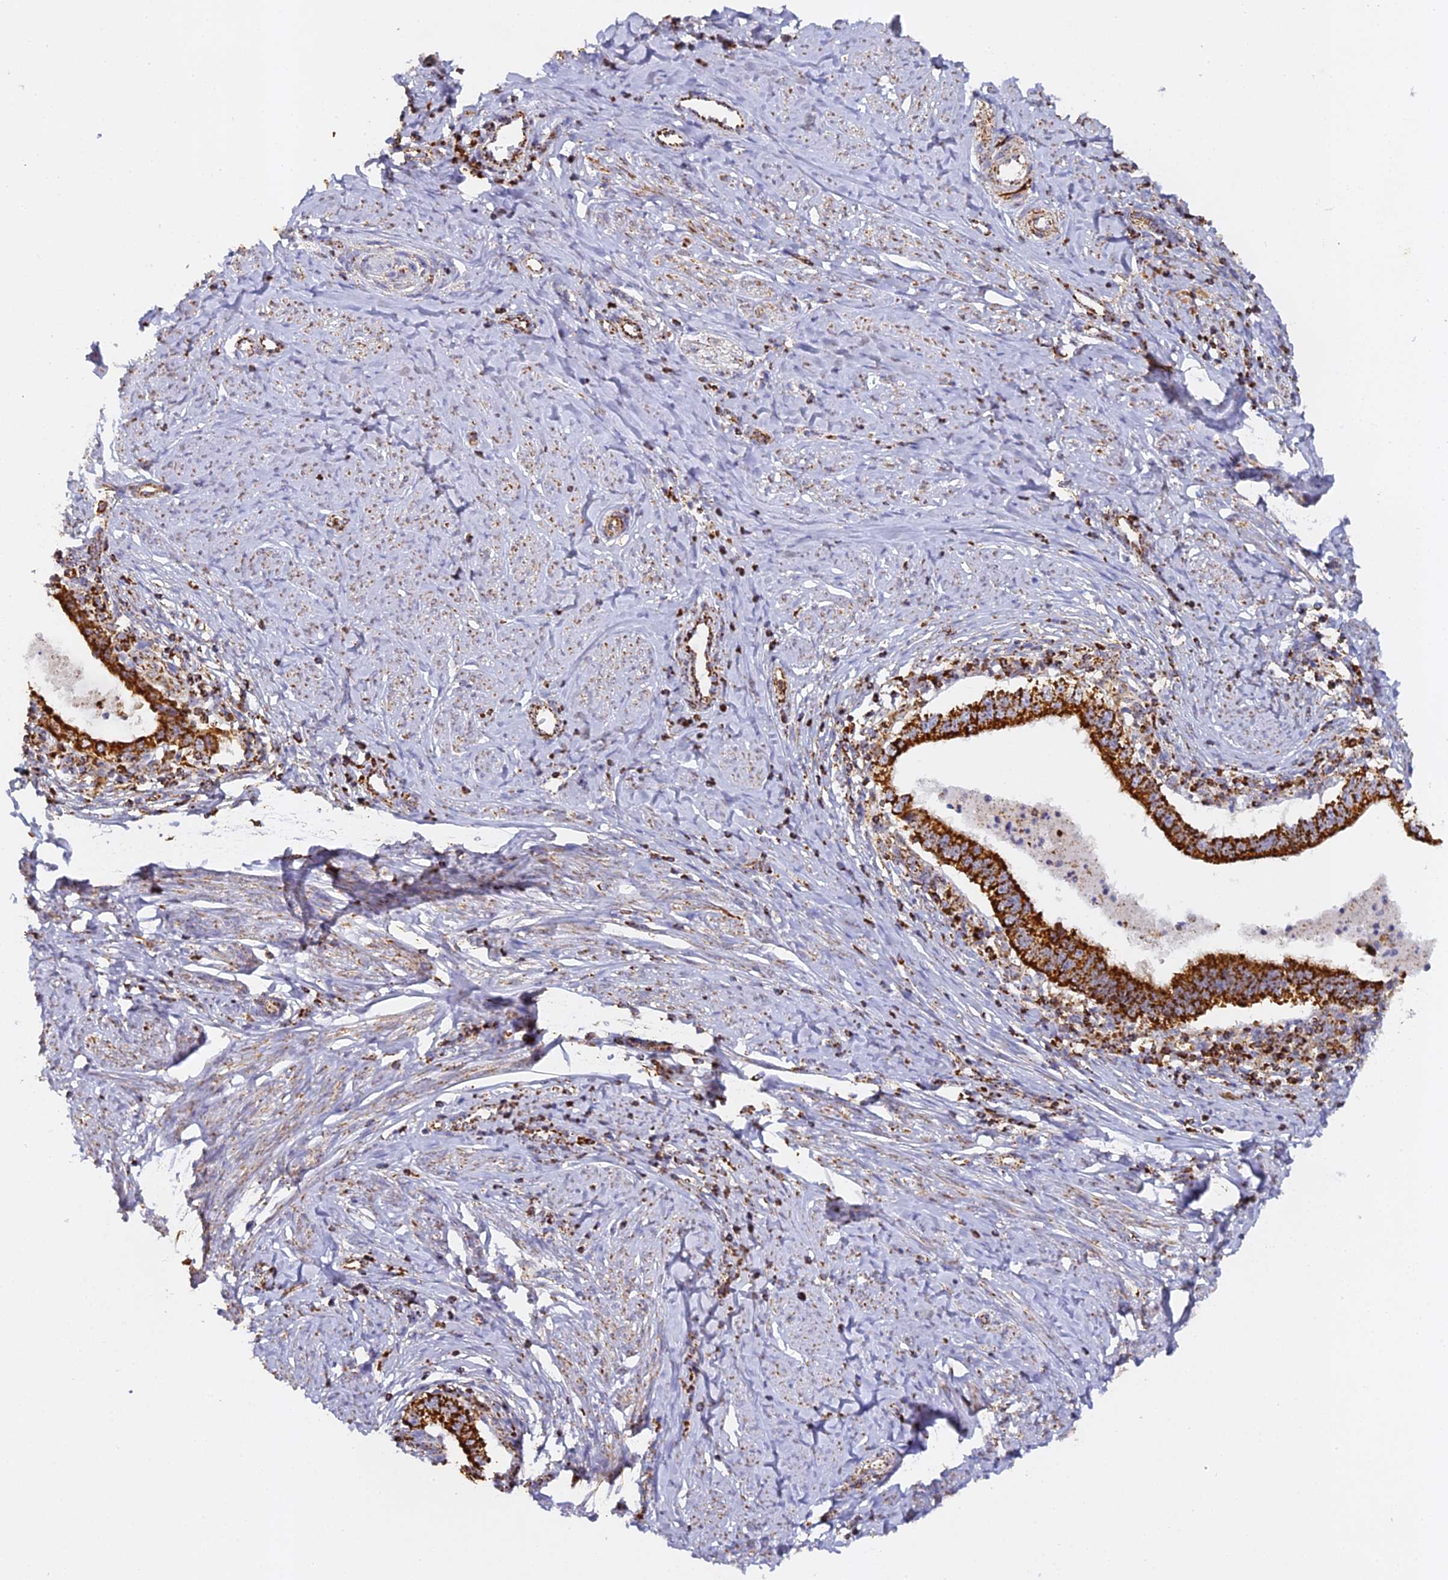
{"staining": {"intensity": "strong", "quantity": ">75%", "location": "cytoplasmic/membranous"}, "tissue": "cervical cancer", "cell_type": "Tumor cells", "image_type": "cancer", "snomed": [{"axis": "morphology", "description": "Adenocarcinoma, NOS"}, {"axis": "topography", "description": "Cervix"}], "caption": "Immunohistochemical staining of cervical adenocarcinoma displays high levels of strong cytoplasmic/membranous protein positivity in approximately >75% of tumor cells. Ihc stains the protein of interest in brown and the nuclei are stained blue.", "gene": "DONSON", "patient": {"sex": "female", "age": 36}}